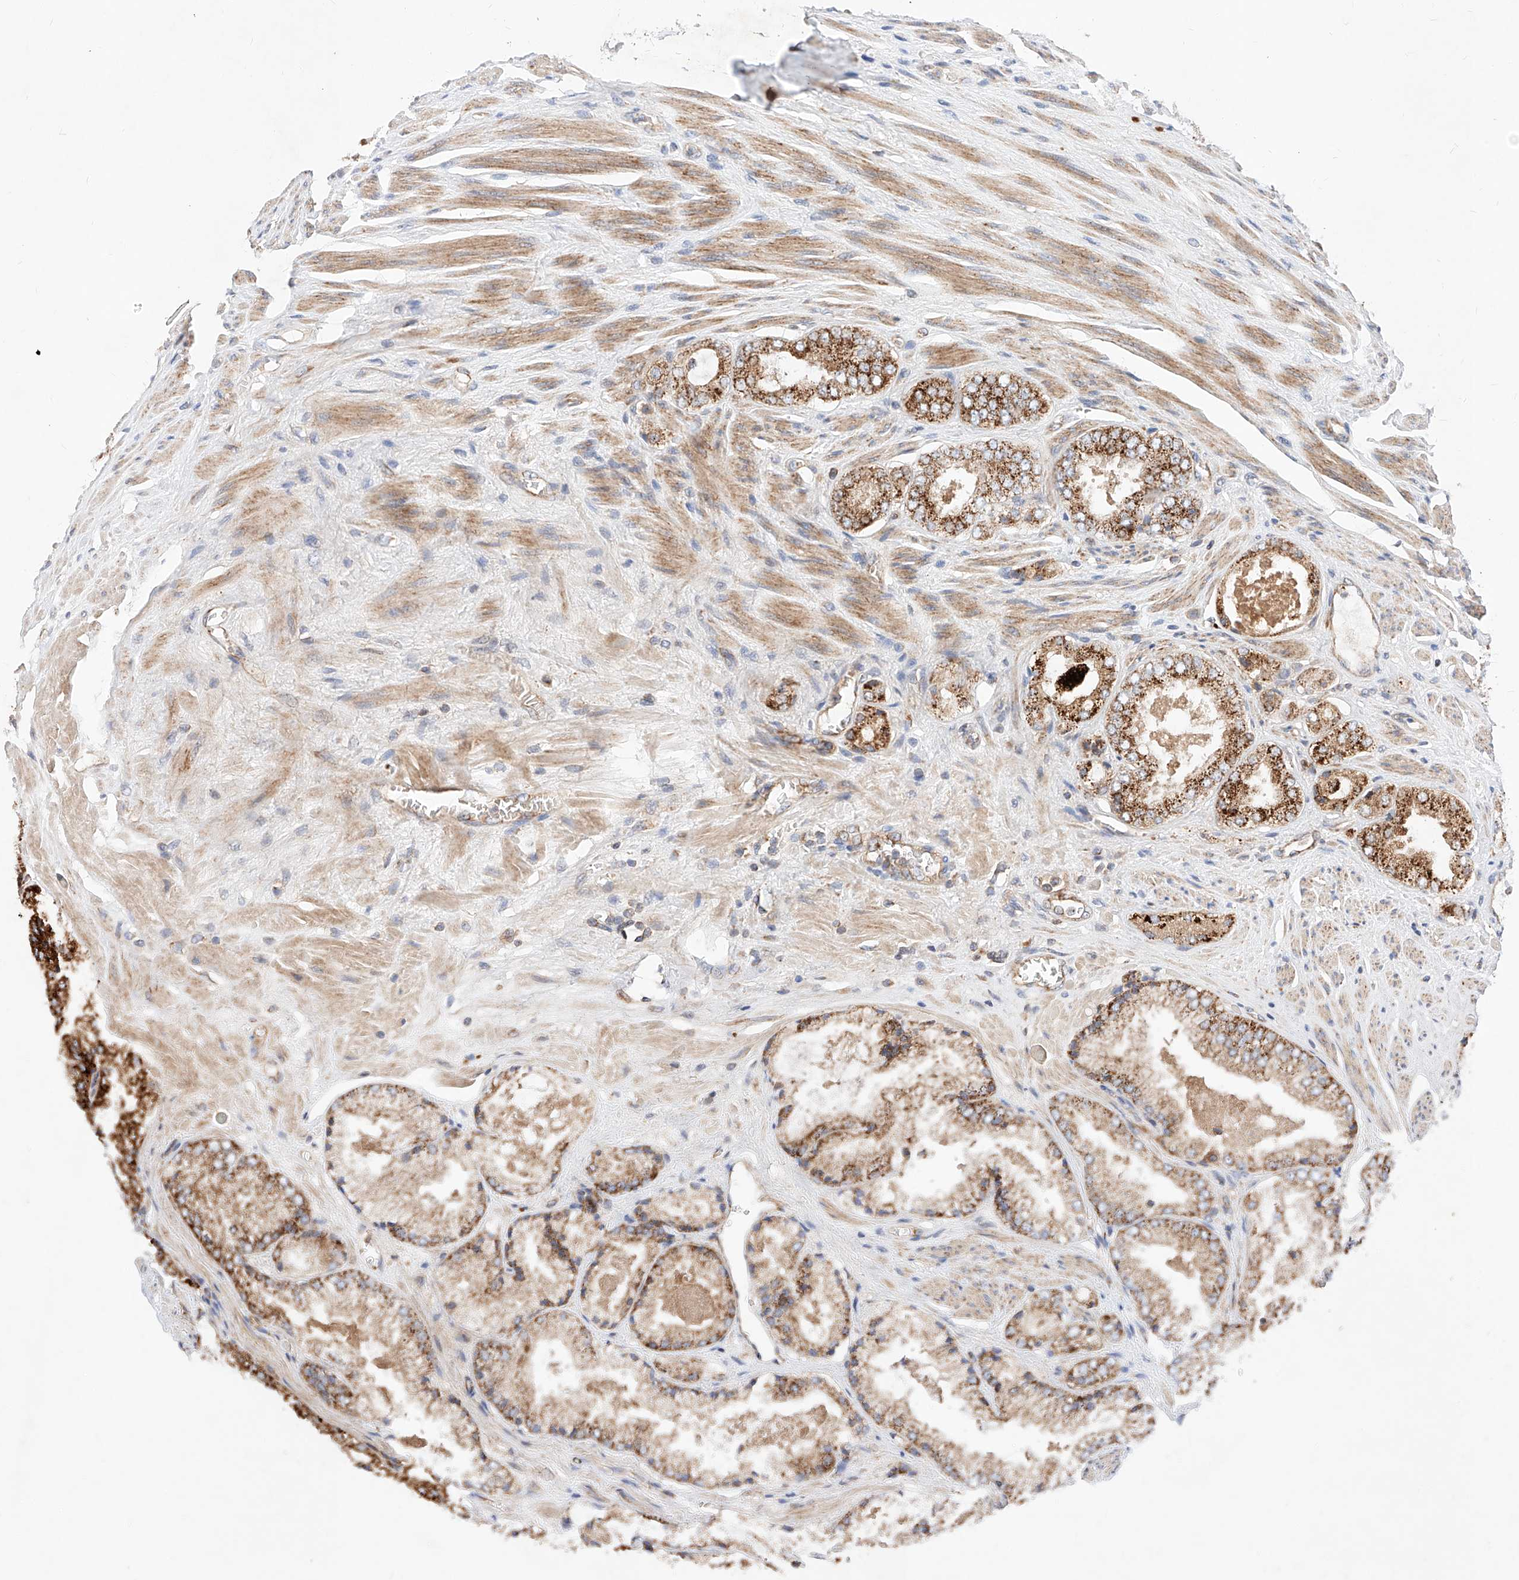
{"staining": {"intensity": "strong", "quantity": ">75%", "location": "cytoplasmic/membranous"}, "tissue": "prostate cancer", "cell_type": "Tumor cells", "image_type": "cancer", "snomed": [{"axis": "morphology", "description": "Adenocarcinoma, High grade"}, {"axis": "topography", "description": "Prostate"}], "caption": "Strong cytoplasmic/membranous staining for a protein is appreciated in approximately >75% of tumor cells of adenocarcinoma (high-grade) (prostate) using immunohistochemistry (IHC).", "gene": "NR1D1", "patient": {"sex": "male", "age": 58}}